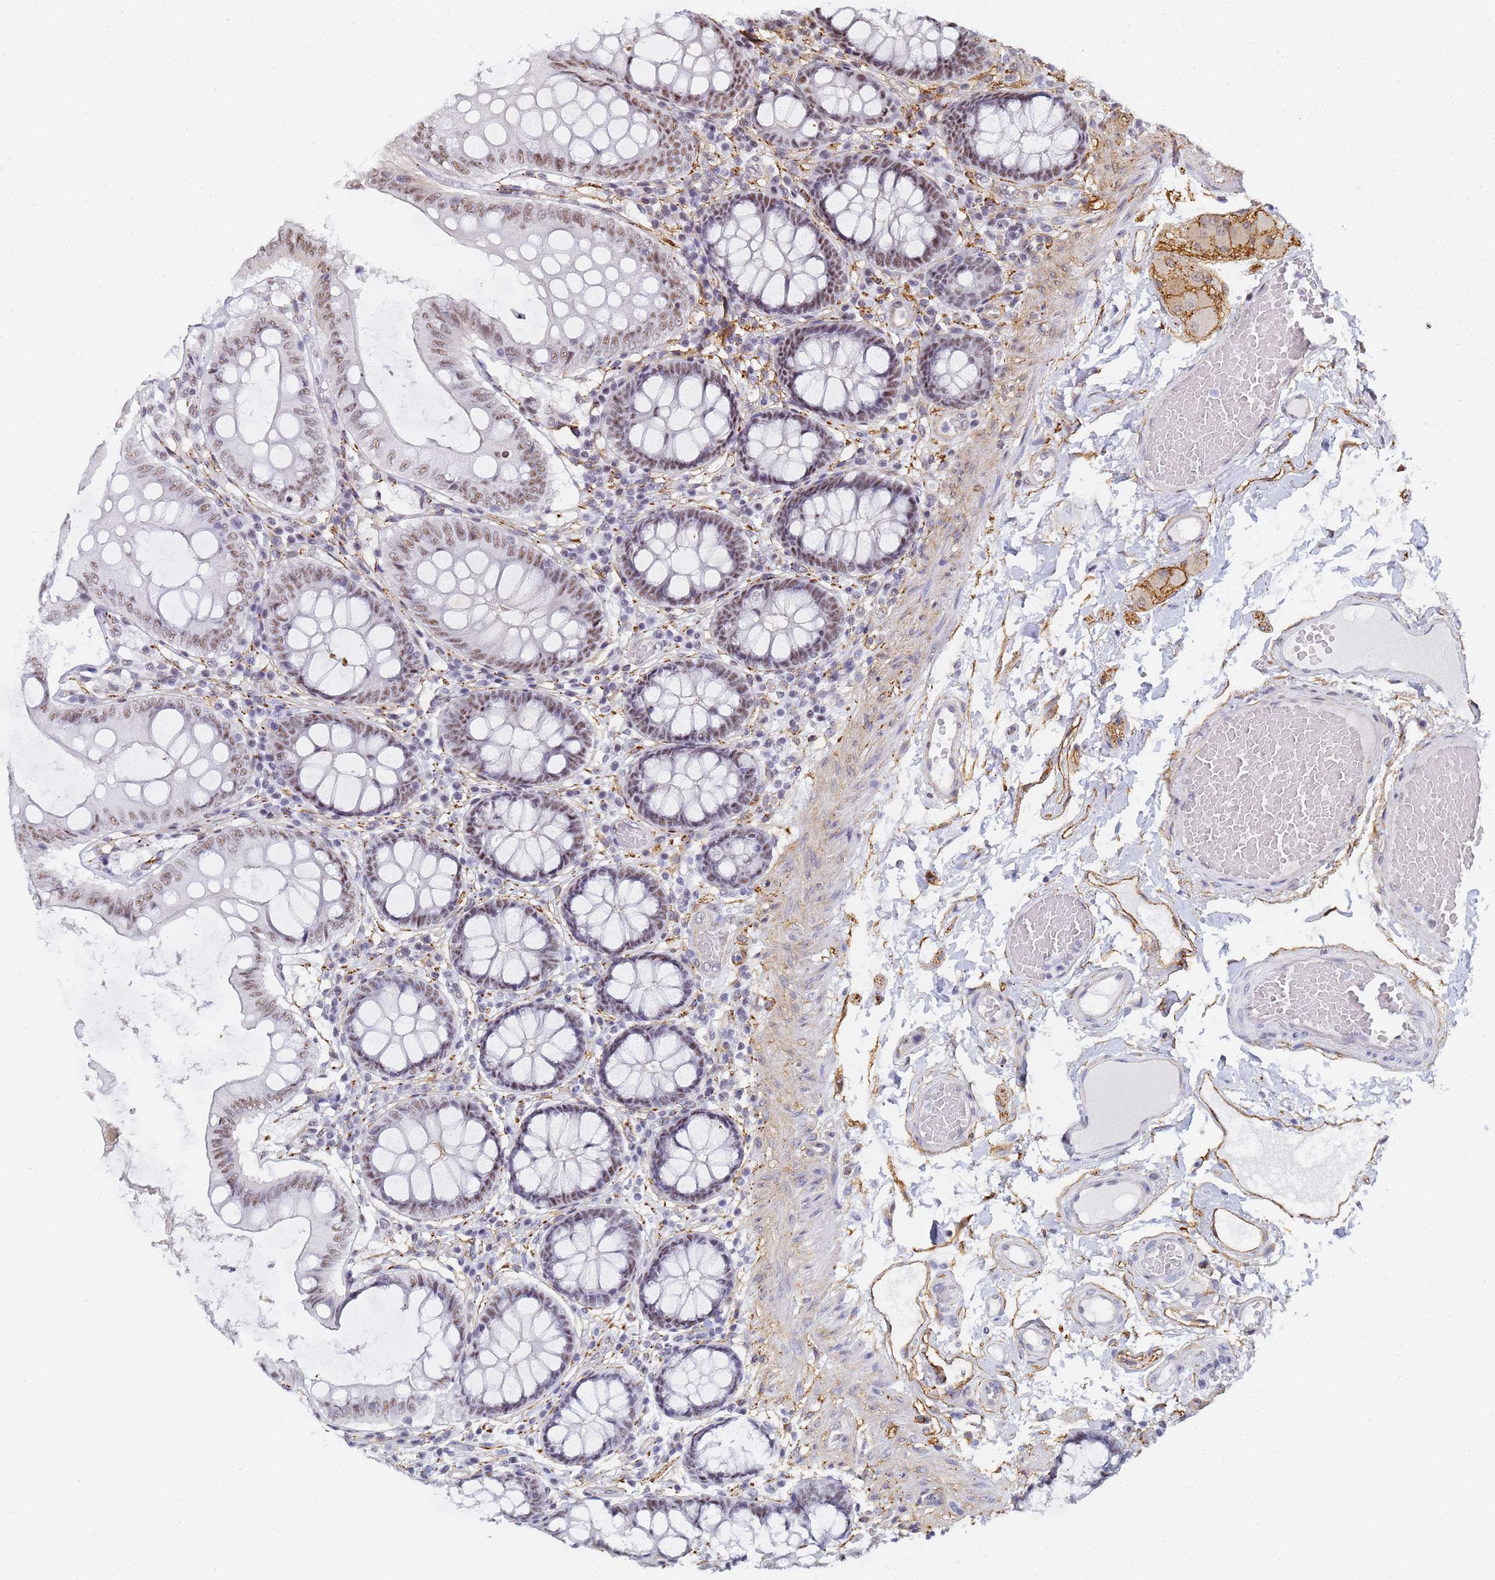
{"staining": {"intensity": "moderate", "quantity": "25%-75%", "location": "cytoplasmic/membranous"}, "tissue": "colon", "cell_type": "Endothelial cells", "image_type": "normal", "snomed": [{"axis": "morphology", "description": "Normal tissue, NOS"}, {"axis": "topography", "description": "Colon"}], "caption": "IHC micrograph of normal colon stained for a protein (brown), which displays medium levels of moderate cytoplasmic/membranous positivity in about 25%-75% of endothelial cells.", "gene": "PRRT4", "patient": {"sex": "male", "age": 84}}